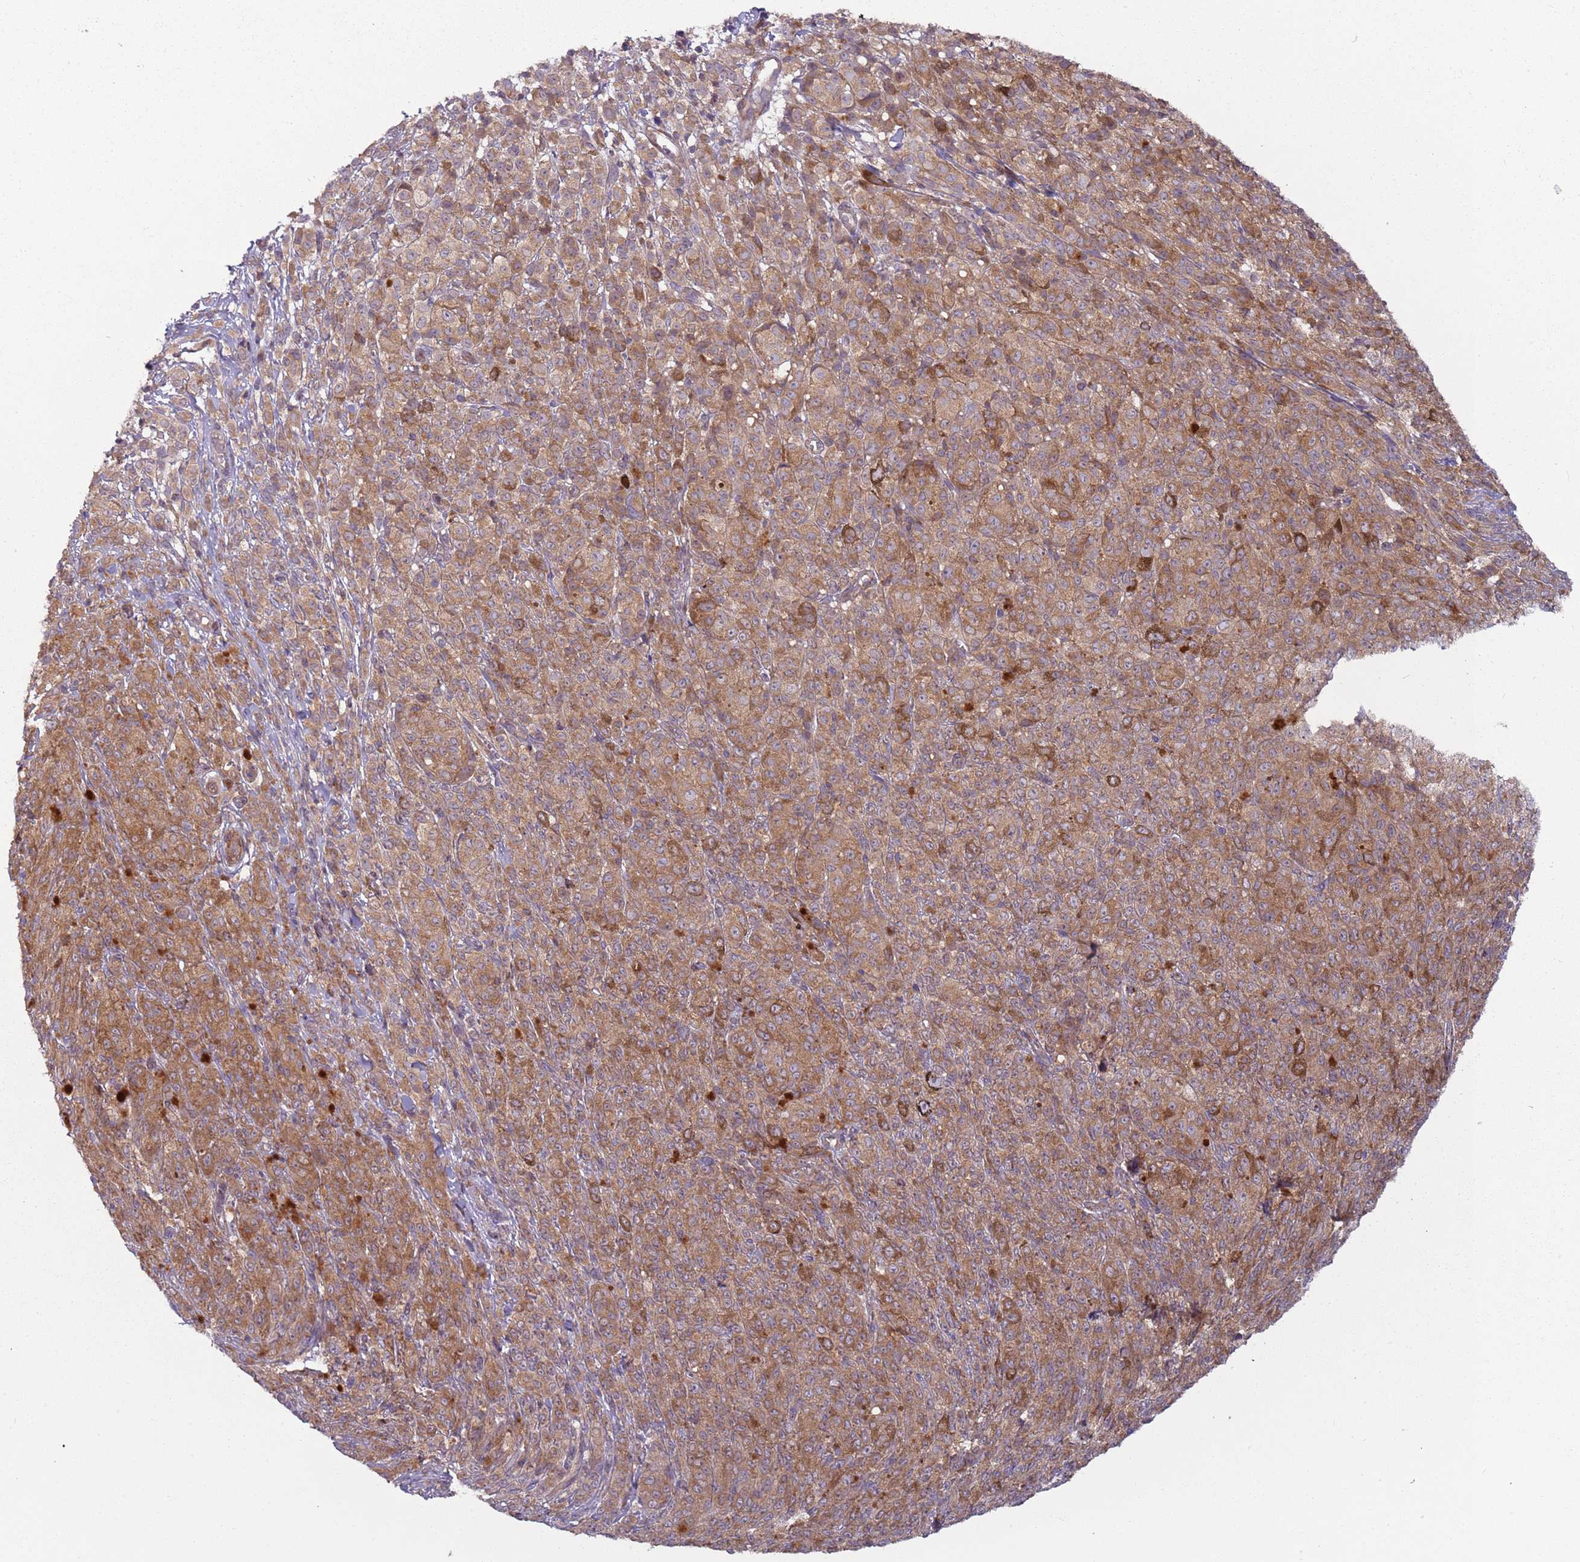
{"staining": {"intensity": "moderate", "quantity": ">75%", "location": "cytoplasmic/membranous"}, "tissue": "melanoma", "cell_type": "Tumor cells", "image_type": "cancer", "snomed": [{"axis": "morphology", "description": "Malignant melanoma, NOS"}, {"axis": "topography", "description": "Skin"}], "caption": "Moderate cytoplasmic/membranous staining for a protein is seen in about >75% of tumor cells of malignant melanoma using immunohistochemistry.", "gene": "DTD2", "patient": {"sex": "female", "age": 52}}